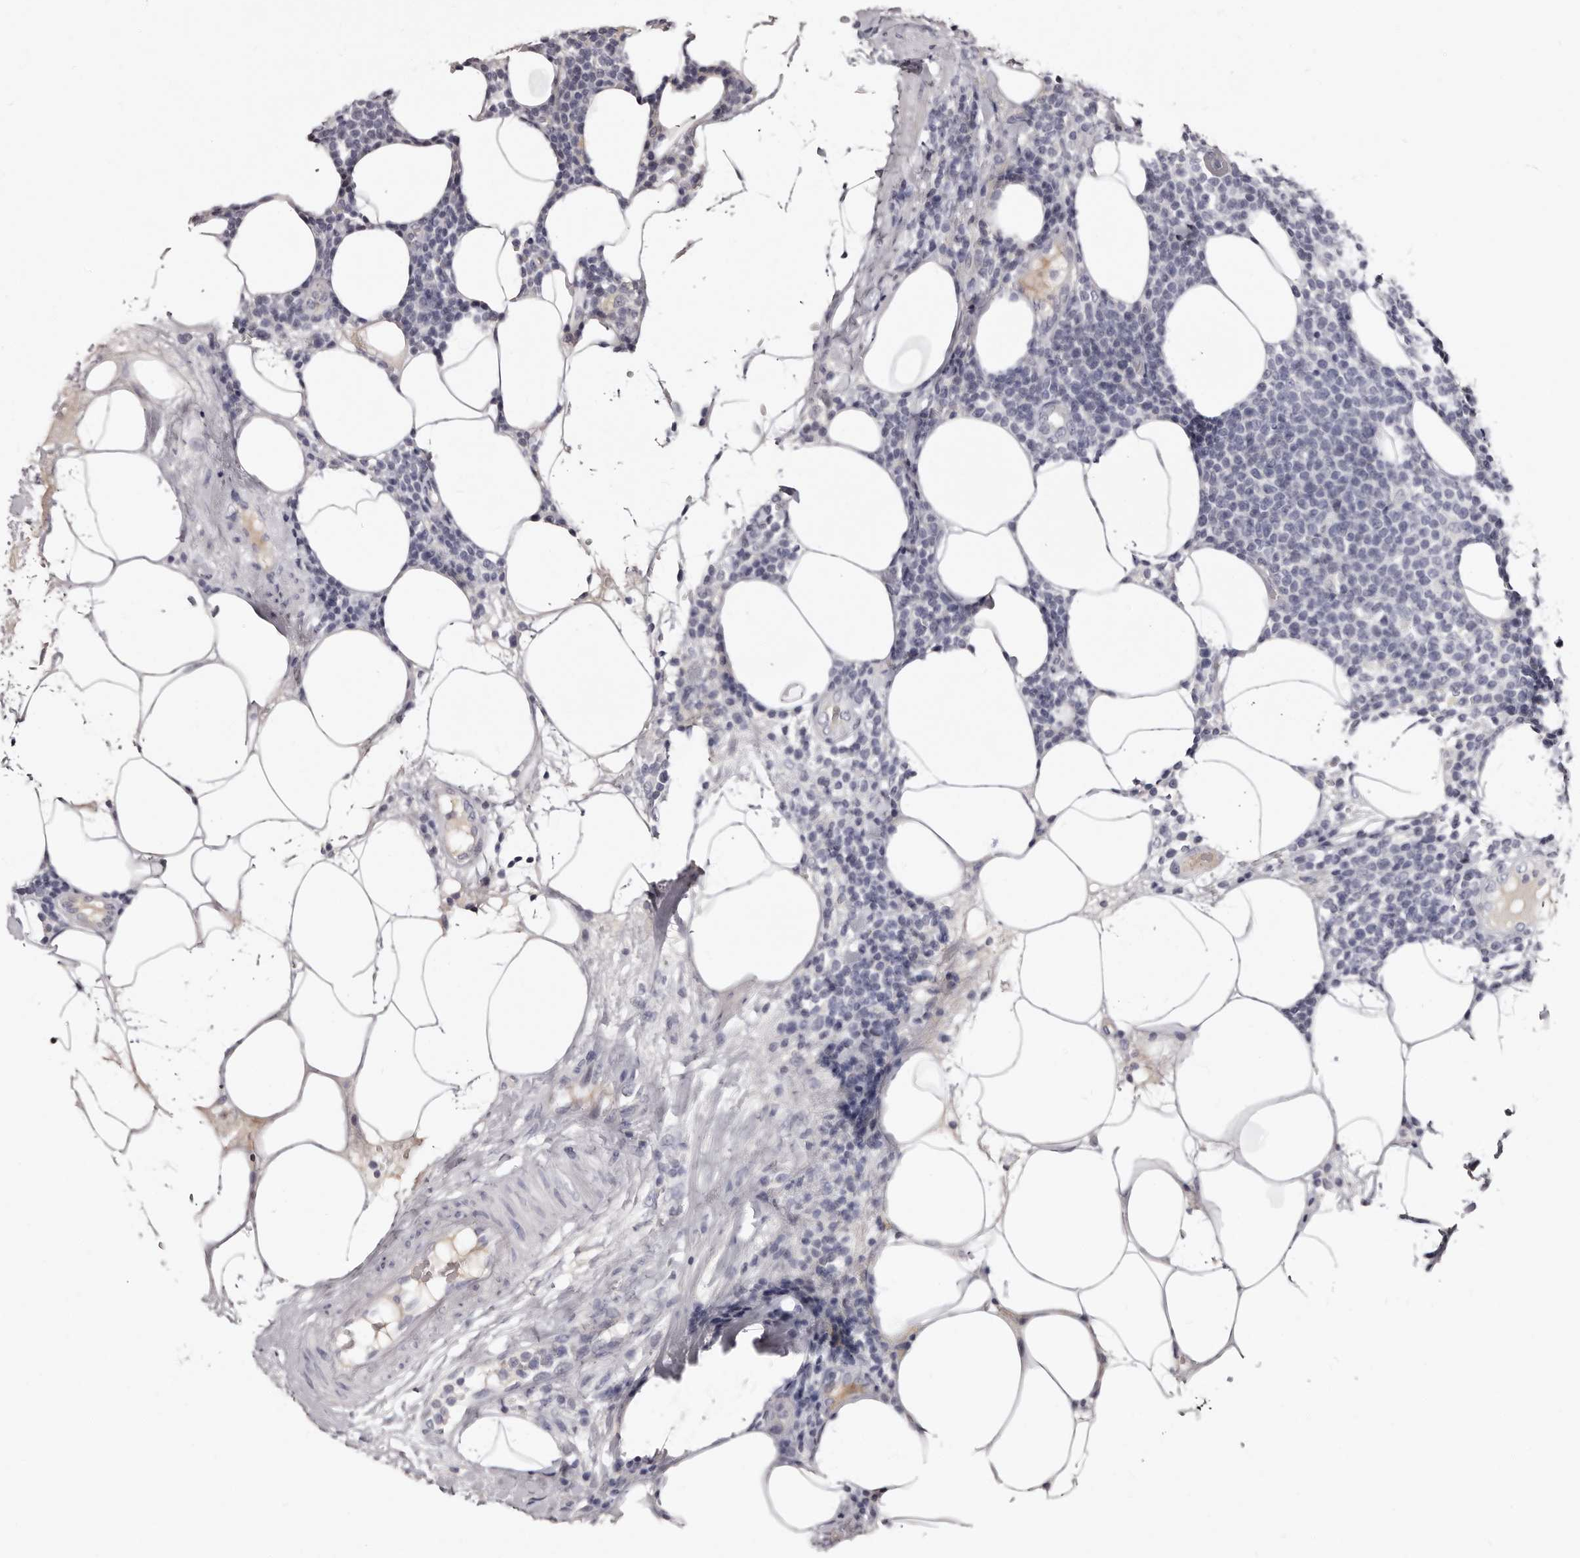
{"staining": {"intensity": "negative", "quantity": "none", "location": "none"}, "tissue": "lymphoma", "cell_type": "Tumor cells", "image_type": "cancer", "snomed": [{"axis": "morphology", "description": "Malignant lymphoma, non-Hodgkin's type, High grade"}, {"axis": "topography", "description": "Lymph node"}], "caption": "High magnification brightfield microscopy of lymphoma stained with DAB (brown) and counterstained with hematoxylin (blue): tumor cells show no significant positivity.", "gene": "TBC1D22B", "patient": {"sex": "male", "age": 61}}